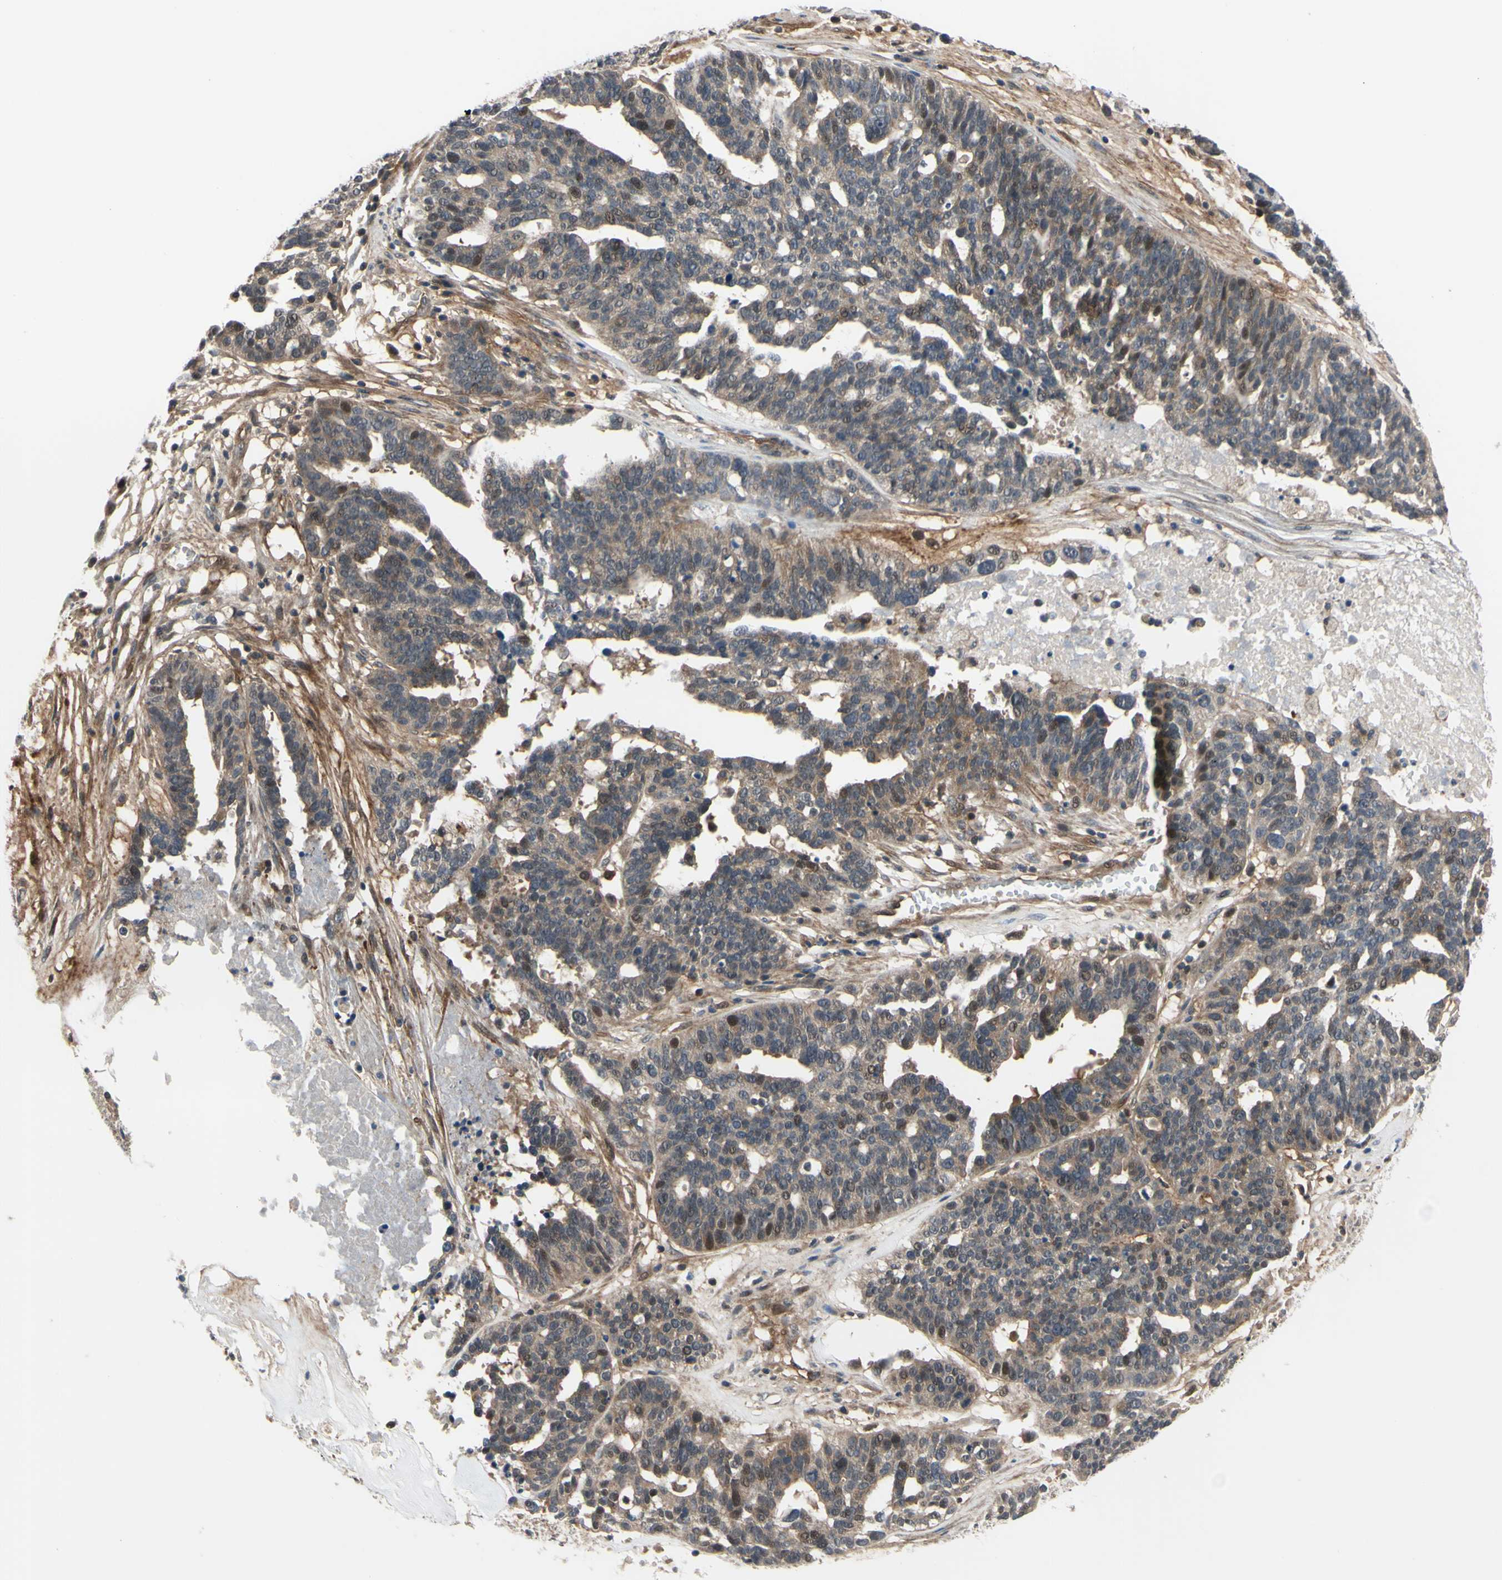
{"staining": {"intensity": "moderate", "quantity": ">75%", "location": "cytoplasmic/membranous,nuclear"}, "tissue": "ovarian cancer", "cell_type": "Tumor cells", "image_type": "cancer", "snomed": [{"axis": "morphology", "description": "Cystadenocarcinoma, serous, NOS"}, {"axis": "topography", "description": "Ovary"}], "caption": "Protein expression analysis of ovarian serous cystadenocarcinoma reveals moderate cytoplasmic/membranous and nuclear expression in approximately >75% of tumor cells. Using DAB (brown) and hematoxylin (blue) stains, captured at high magnification using brightfield microscopy.", "gene": "COMMD9", "patient": {"sex": "female", "age": 59}}